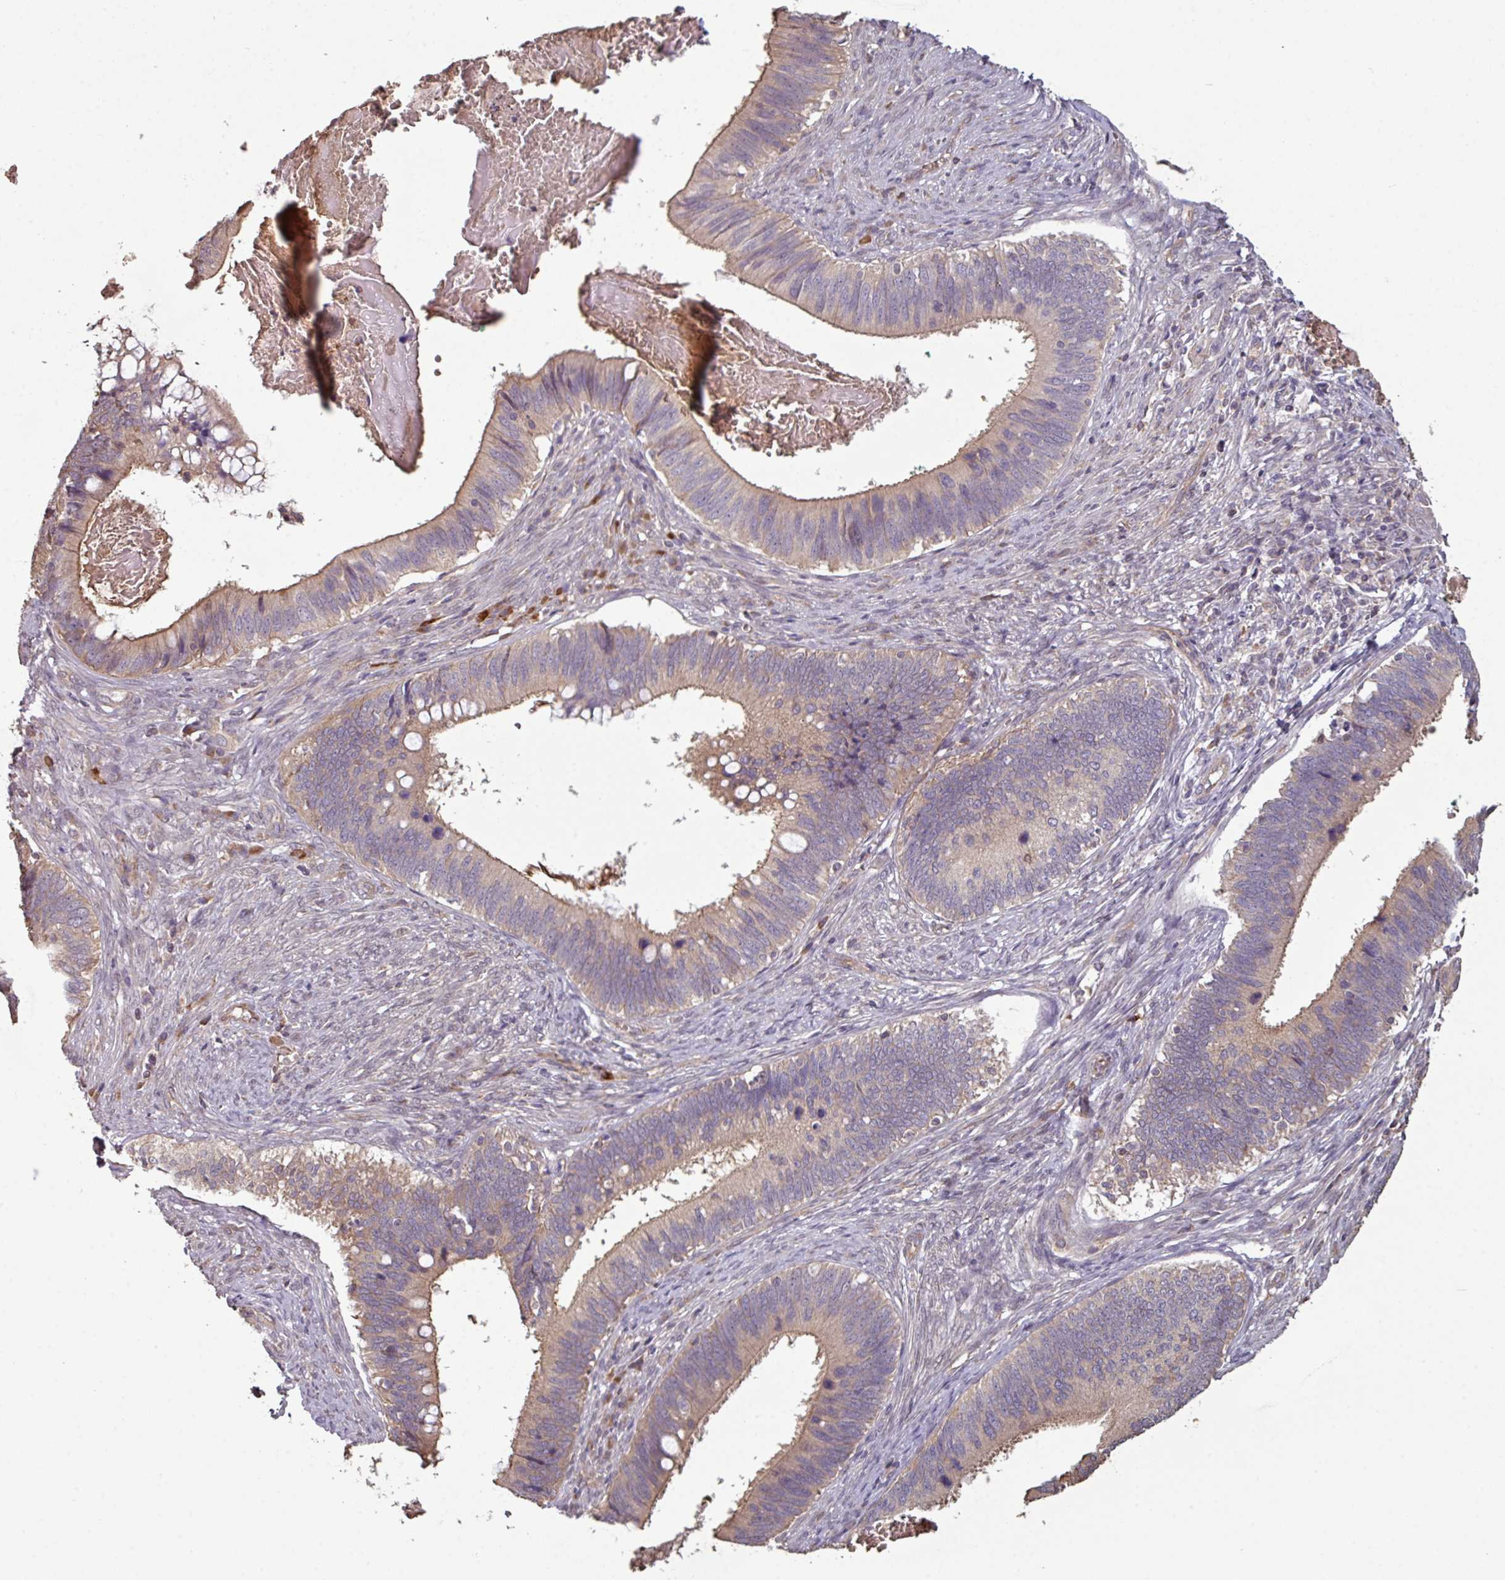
{"staining": {"intensity": "weak", "quantity": ">75%", "location": "cytoplasmic/membranous"}, "tissue": "cervical cancer", "cell_type": "Tumor cells", "image_type": "cancer", "snomed": [{"axis": "morphology", "description": "Adenocarcinoma, NOS"}, {"axis": "topography", "description": "Cervix"}], "caption": "This image shows immunohistochemistry (IHC) staining of human adenocarcinoma (cervical), with low weak cytoplasmic/membranous expression in approximately >75% of tumor cells.", "gene": "NHSL2", "patient": {"sex": "female", "age": 42}}